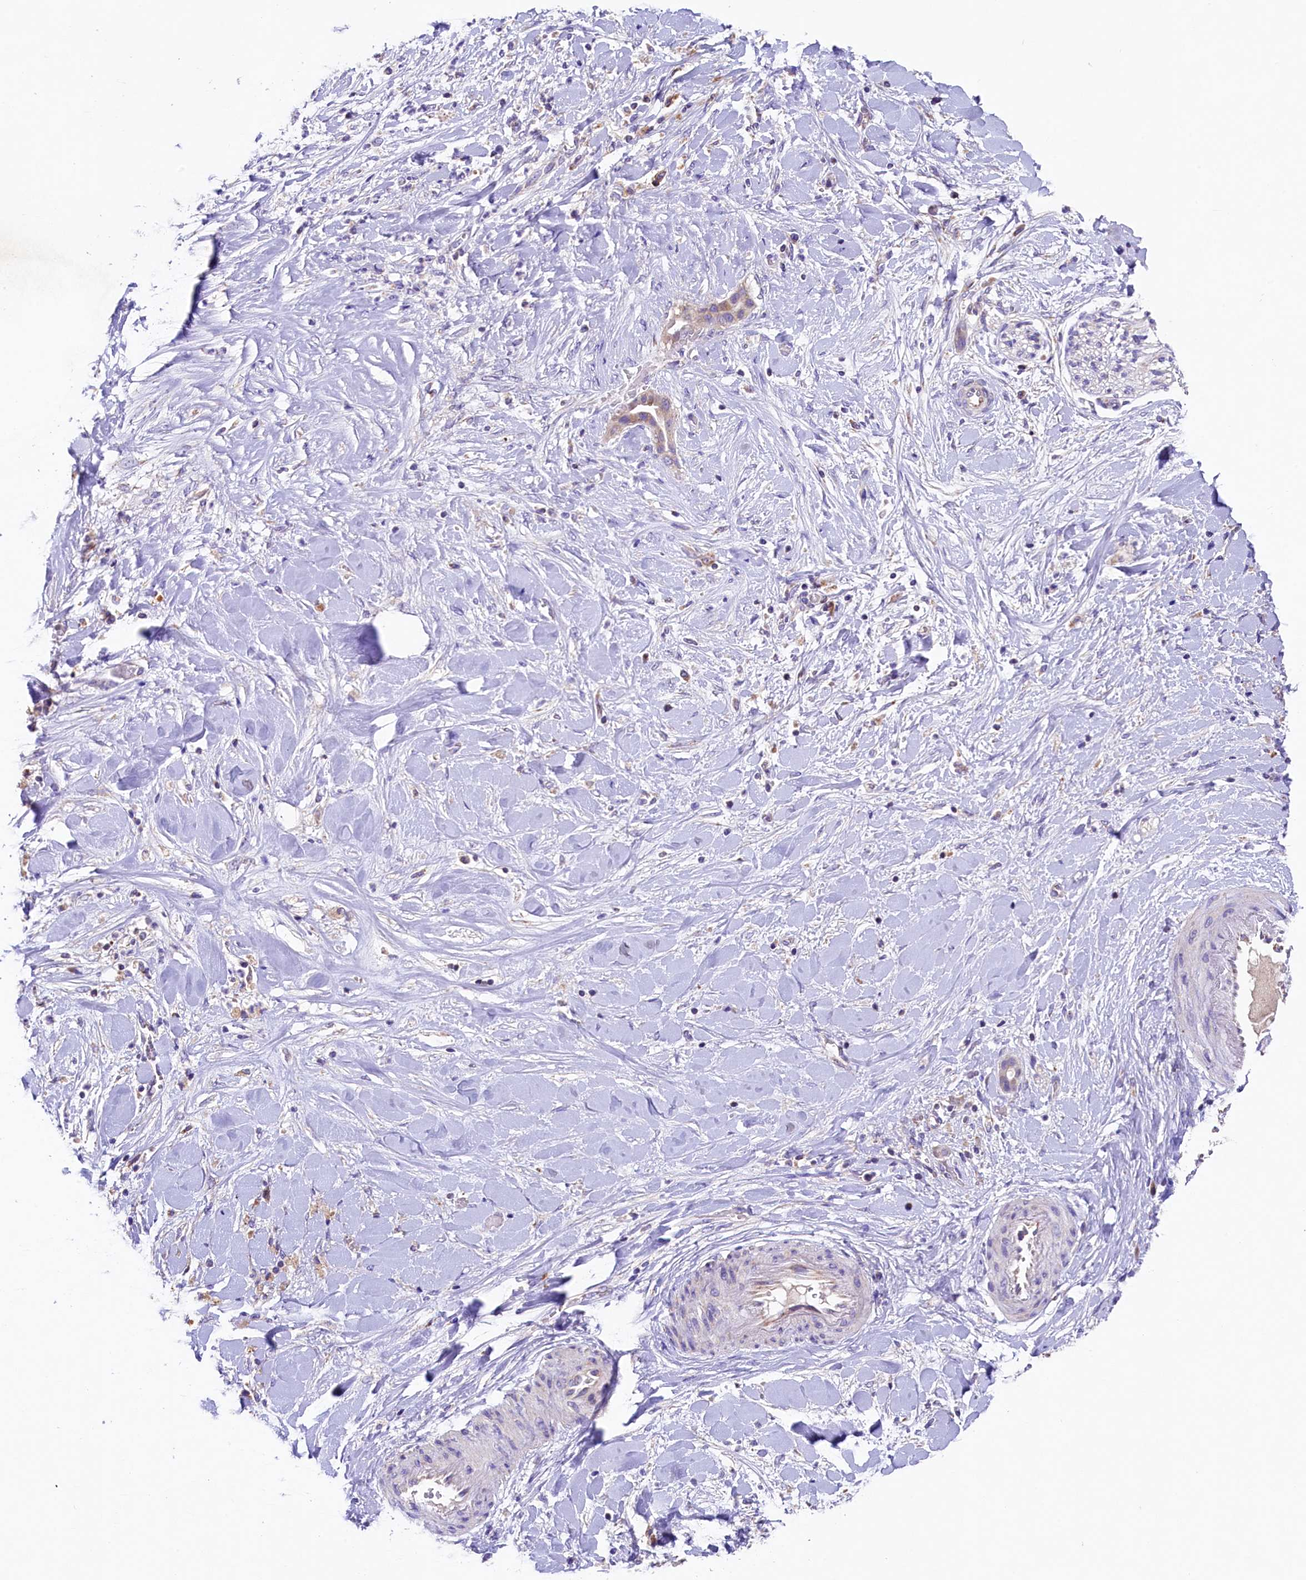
{"staining": {"intensity": "weak", "quantity": "25%-75%", "location": "cytoplasmic/membranous"}, "tissue": "liver cancer", "cell_type": "Tumor cells", "image_type": "cancer", "snomed": [{"axis": "morphology", "description": "Cholangiocarcinoma"}, {"axis": "topography", "description": "Liver"}], "caption": "Immunohistochemical staining of liver cancer (cholangiocarcinoma) exhibits low levels of weak cytoplasmic/membranous protein expression in approximately 25%-75% of tumor cells. (DAB IHC, brown staining for protein, blue staining for nuclei).", "gene": "PMPCB", "patient": {"sex": "female", "age": 54}}